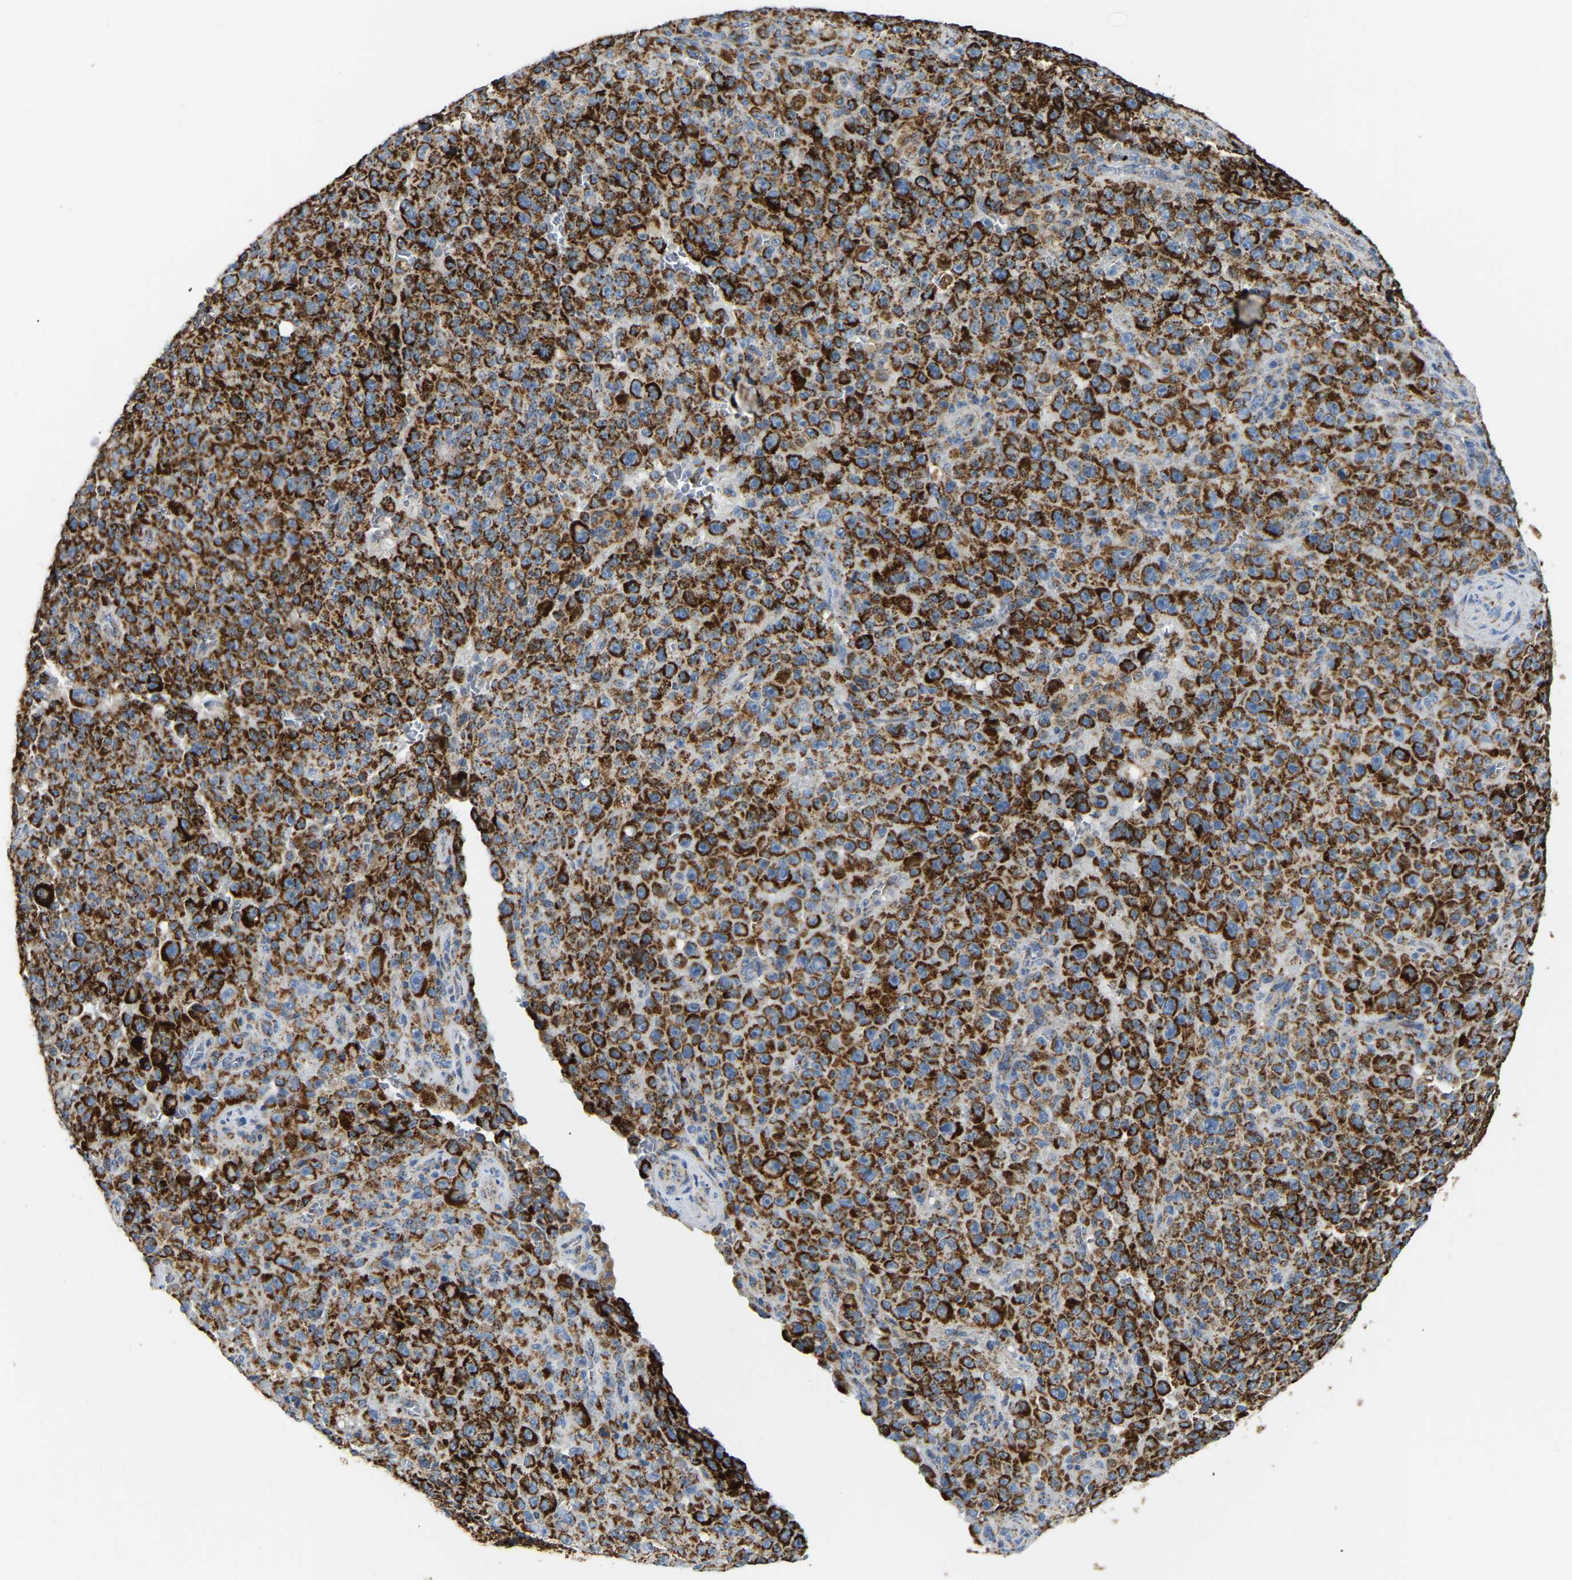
{"staining": {"intensity": "strong", "quantity": ">75%", "location": "cytoplasmic/membranous"}, "tissue": "melanoma", "cell_type": "Tumor cells", "image_type": "cancer", "snomed": [{"axis": "morphology", "description": "Malignant melanoma, NOS"}, {"axis": "topography", "description": "Skin"}], "caption": "Strong cytoplasmic/membranous protein staining is seen in about >75% of tumor cells in malignant melanoma. (IHC, brightfield microscopy, high magnification).", "gene": "HIBADH", "patient": {"sex": "female", "age": 82}}